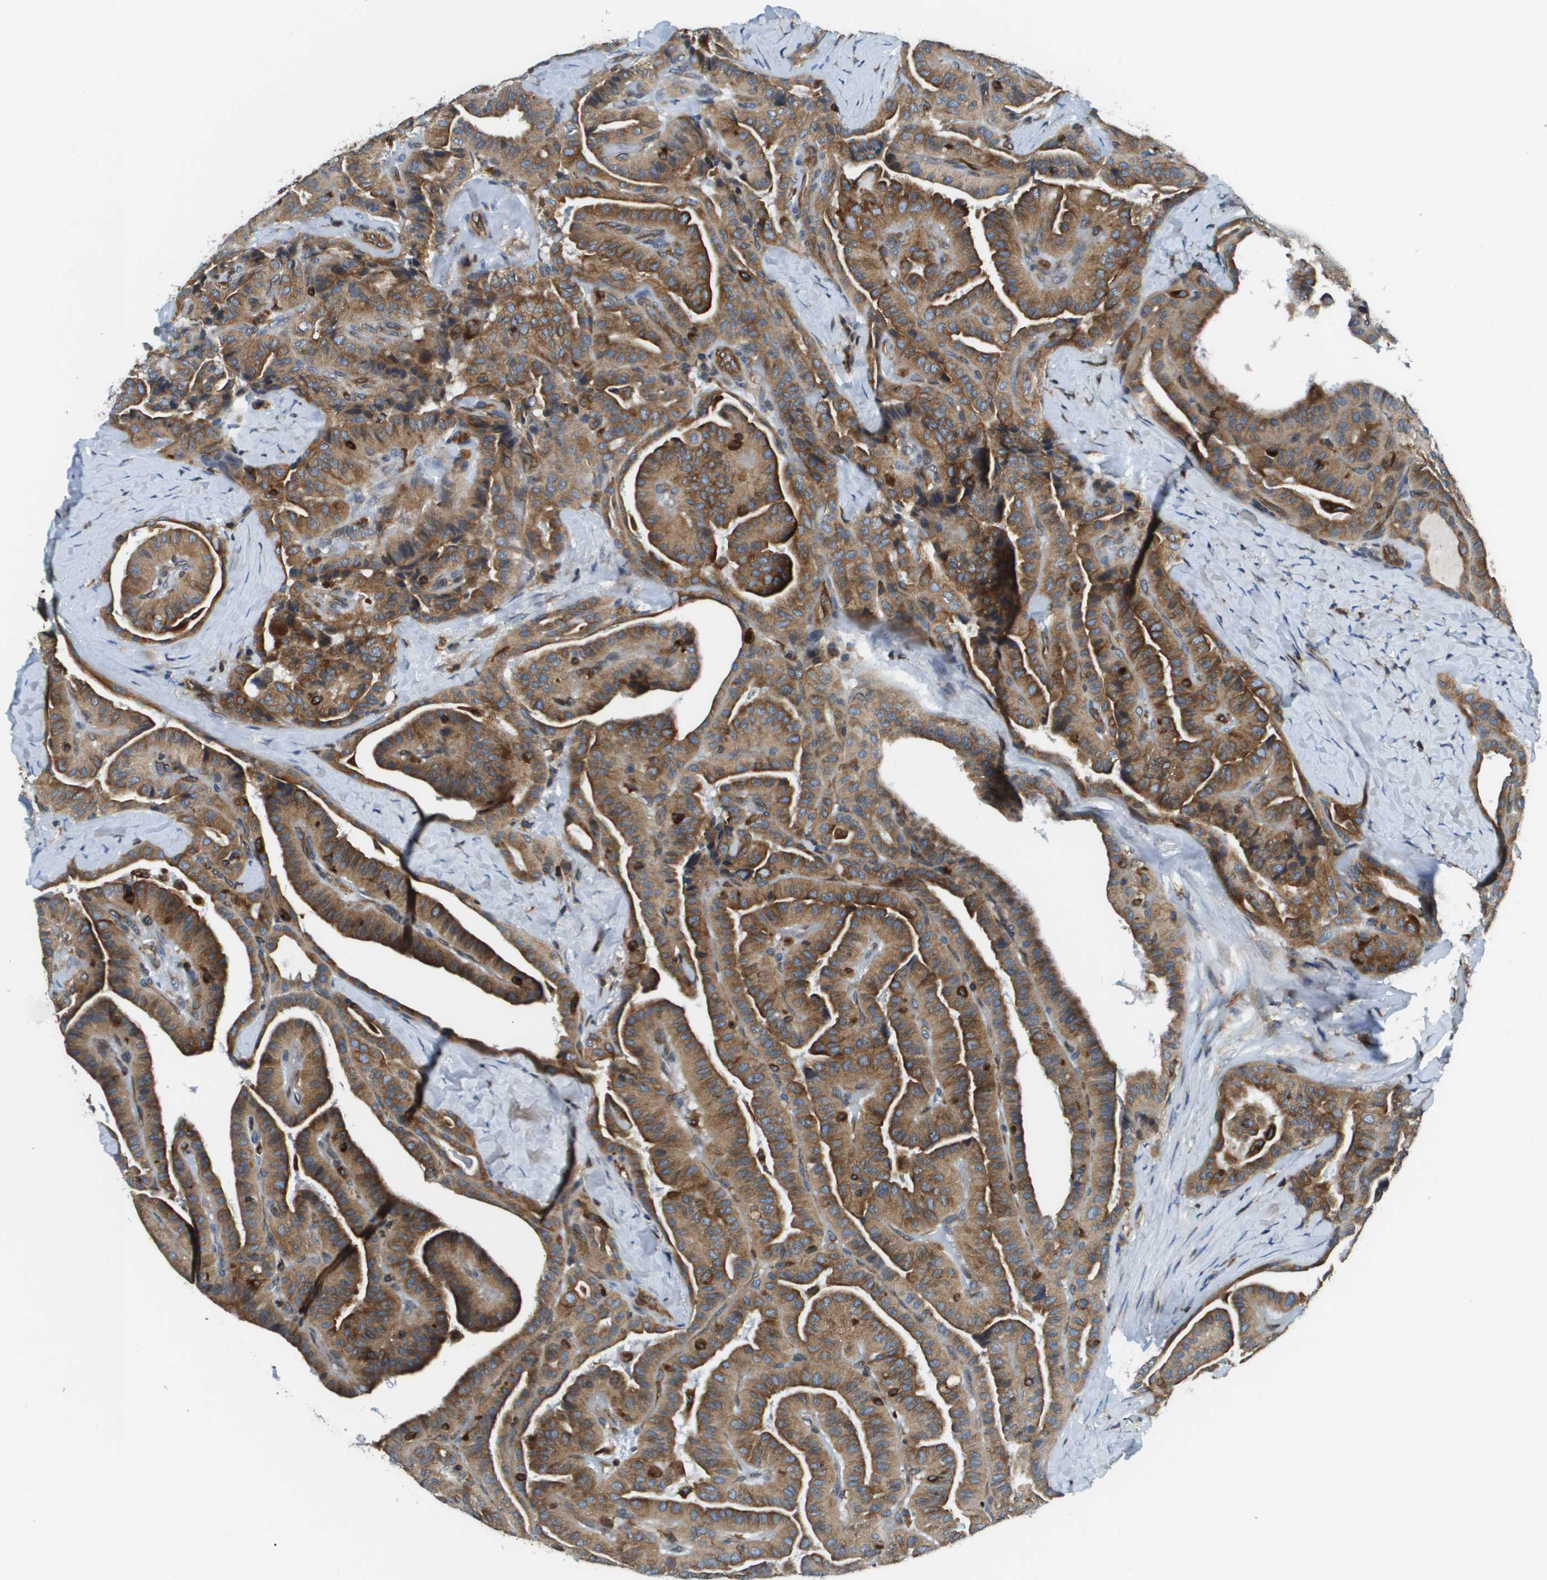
{"staining": {"intensity": "moderate", "quantity": ">75%", "location": "cytoplasmic/membranous"}, "tissue": "thyroid cancer", "cell_type": "Tumor cells", "image_type": "cancer", "snomed": [{"axis": "morphology", "description": "Papillary adenocarcinoma, NOS"}, {"axis": "topography", "description": "Thyroid gland"}], "caption": "The photomicrograph exhibits staining of thyroid cancer (papillary adenocarcinoma), revealing moderate cytoplasmic/membranous protein positivity (brown color) within tumor cells.", "gene": "ESYT1", "patient": {"sex": "male", "age": 77}}